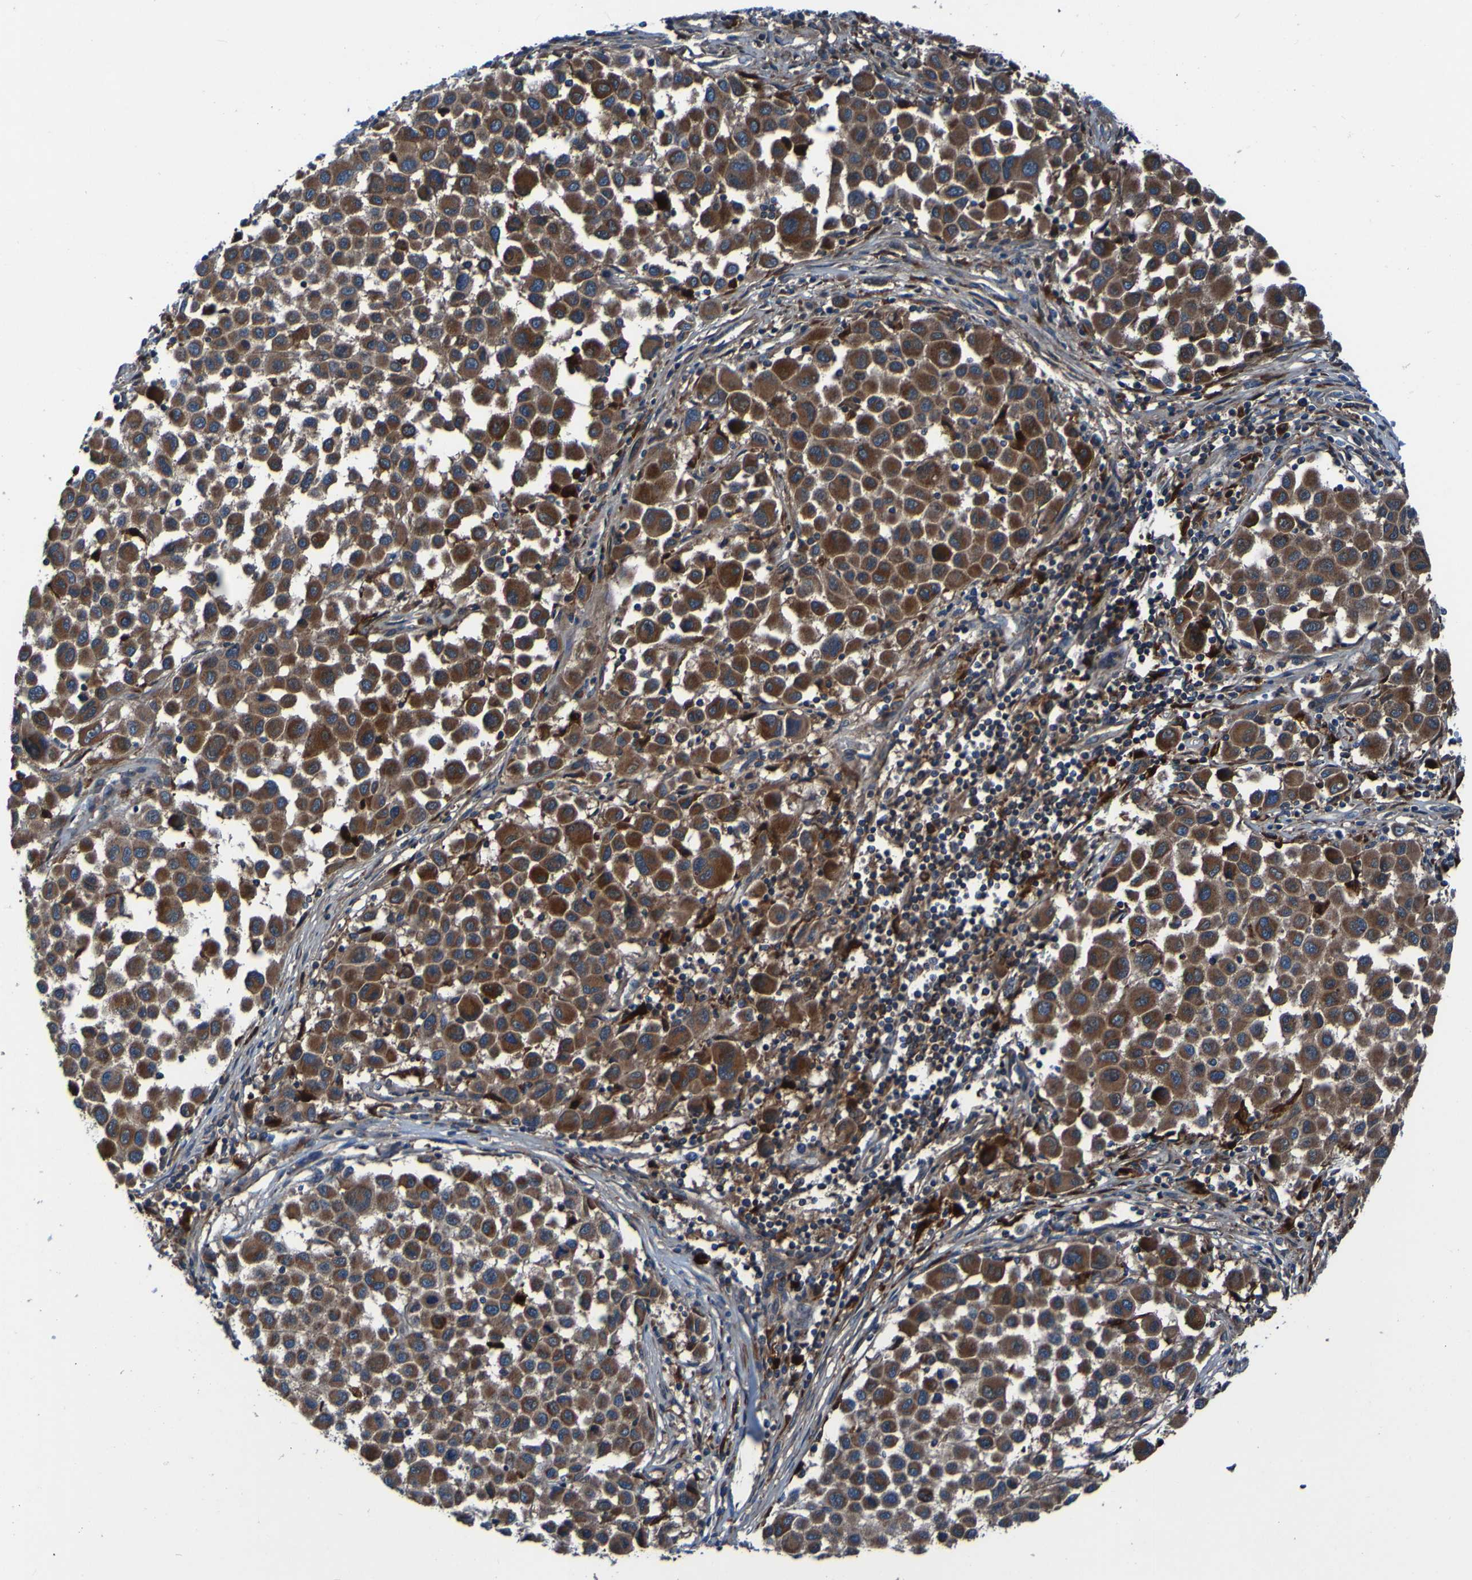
{"staining": {"intensity": "strong", "quantity": ">75%", "location": "cytoplasmic/membranous"}, "tissue": "melanoma", "cell_type": "Tumor cells", "image_type": "cancer", "snomed": [{"axis": "morphology", "description": "Malignant melanoma, Metastatic site"}, {"axis": "topography", "description": "Lymph node"}], "caption": "Human melanoma stained with a brown dye demonstrates strong cytoplasmic/membranous positive staining in approximately >75% of tumor cells.", "gene": "RAB5B", "patient": {"sex": "male", "age": 61}}